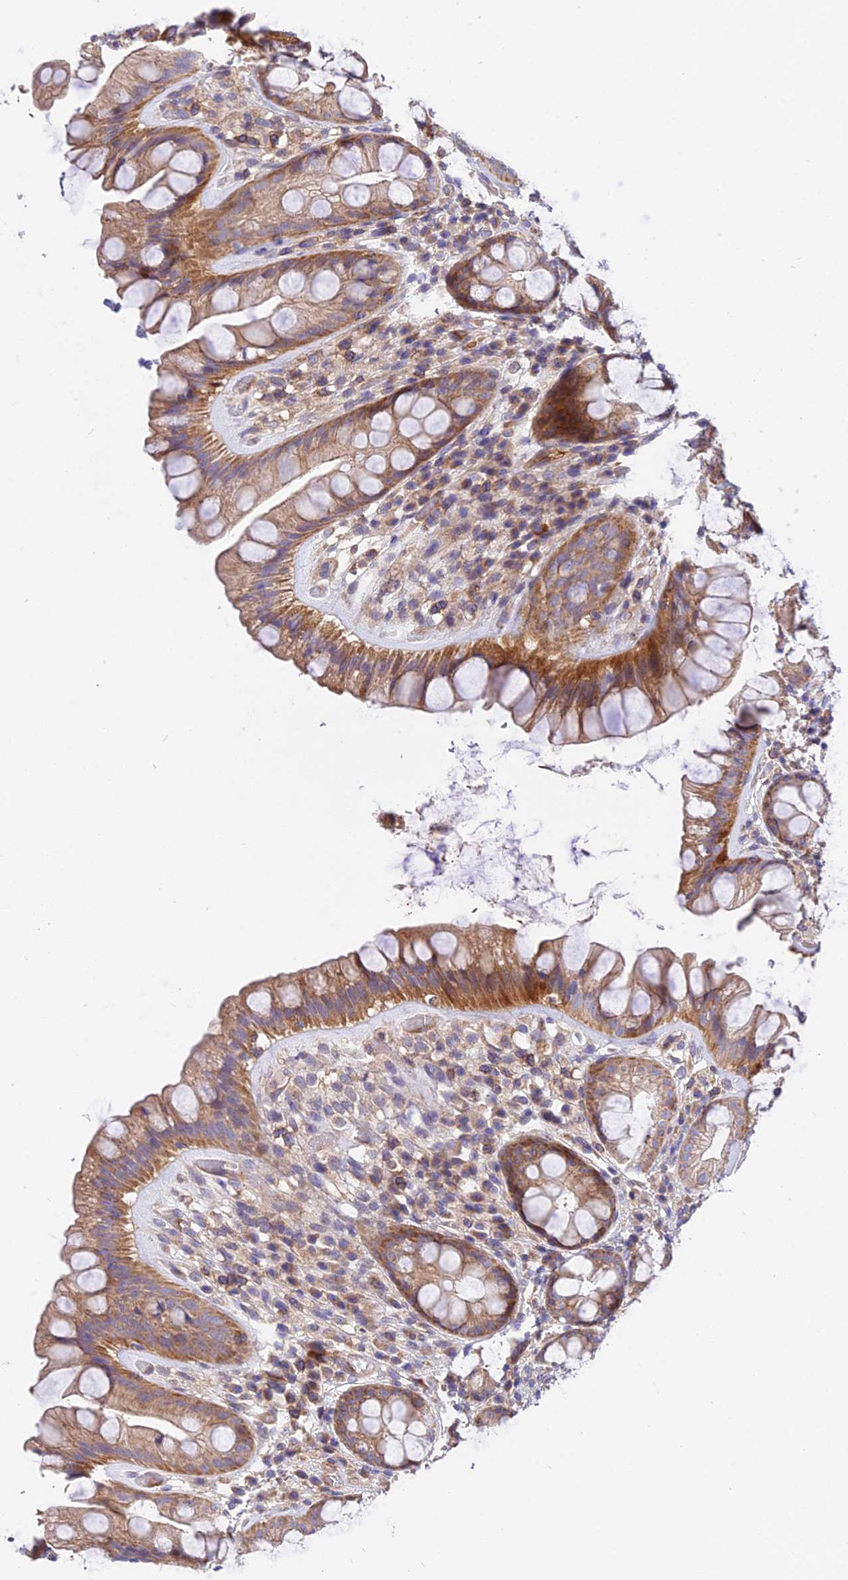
{"staining": {"intensity": "moderate", "quantity": ">75%", "location": "cytoplasmic/membranous"}, "tissue": "rectum", "cell_type": "Glandular cells", "image_type": "normal", "snomed": [{"axis": "morphology", "description": "Normal tissue, NOS"}, {"axis": "topography", "description": "Rectum"}], "caption": "Glandular cells display moderate cytoplasmic/membranous staining in approximately >75% of cells in unremarkable rectum.", "gene": "TRIM43B", "patient": {"sex": "male", "age": 74}}